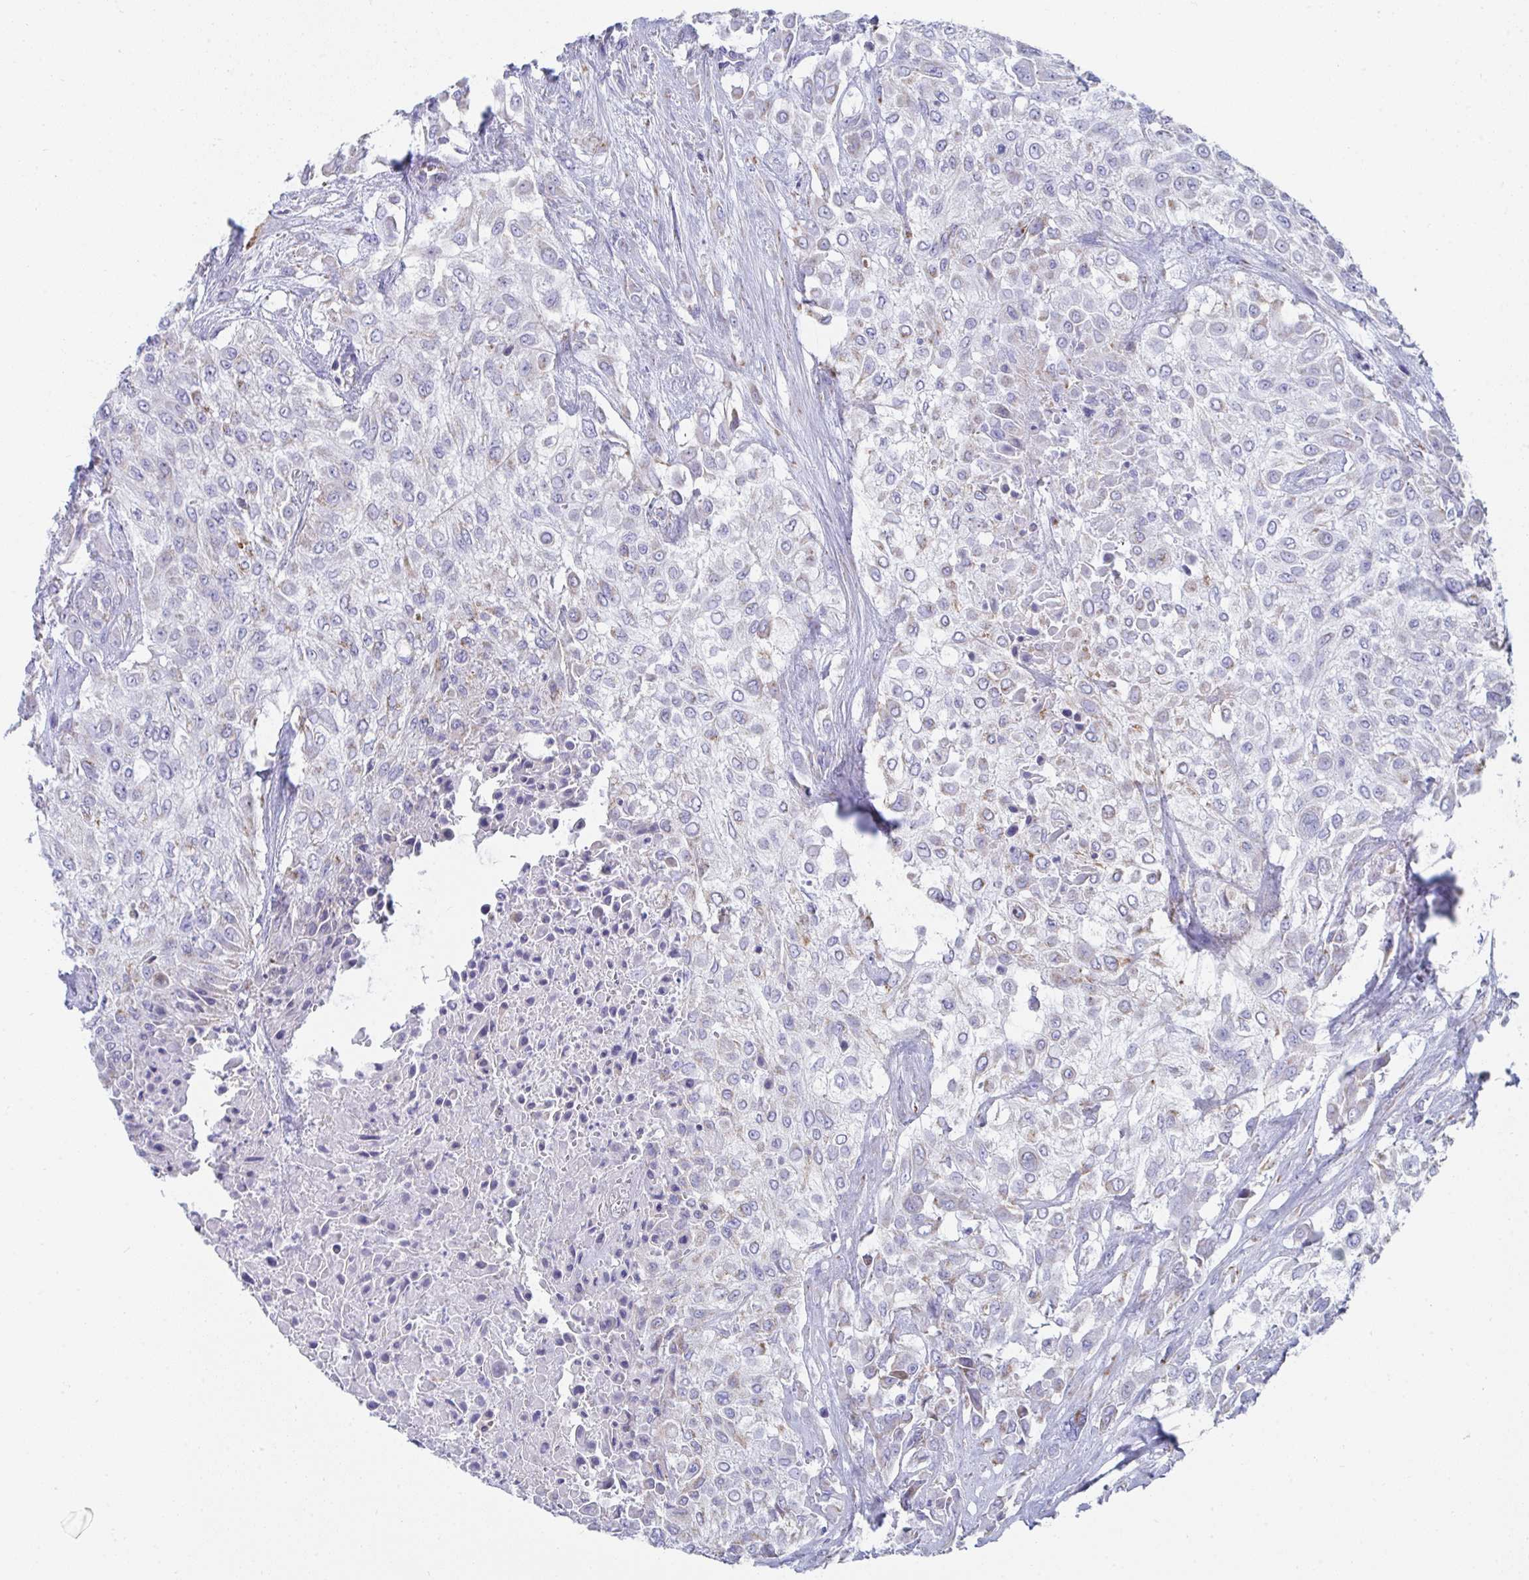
{"staining": {"intensity": "weak", "quantity": "<25%", "location": "cytoplasmic/membranous"}, "tissue": "urothelial cancer", "cell_type": "Tumor cells", "image_type": "cancer", "snomed": [{"axis": "morphology", "description": "Urothelial carcinoma, High grade"}, {"axis": "topography", "description": "Urinary bladder"}], "caption": "DAB (3,3'-diaminobenzidine) immunohistochemical staining of urothelial cancer exhibits no significant positivity in tumor cells. Nuclei are stained in blue.", "gene": "AIFM1", "patient": {"sex": "male", "age": 57}}